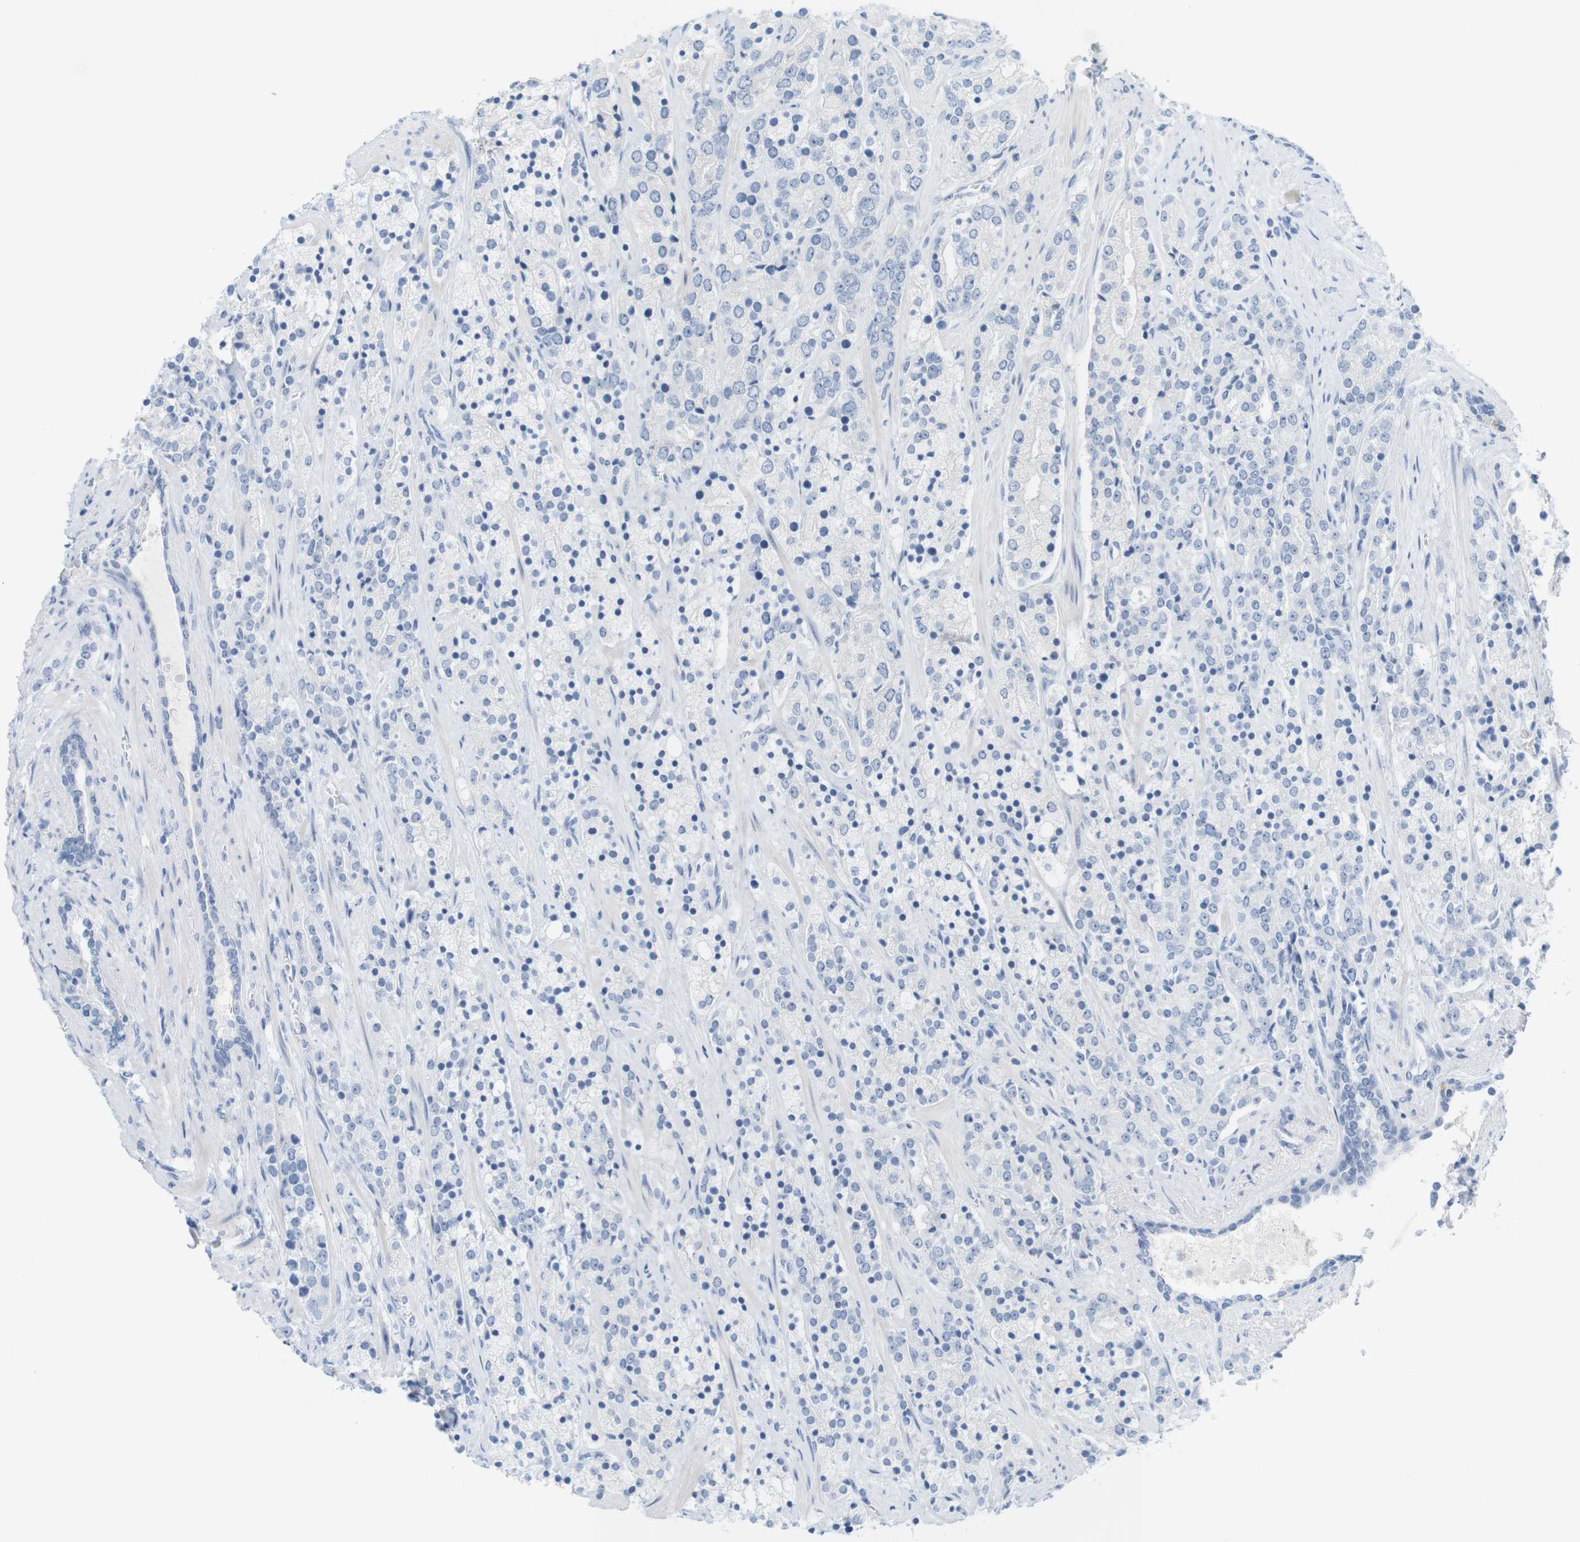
{"staining": {"intensity": "negative", "quantity": "none", "location": "none"}, "tissue": "prostate cancer", "cell_type": "Tumor cells", "image_type": "cancer", "snomed": [{"axis": "morphology", "description": "Adenocarcinoma, High grade"}, {"axis": "topography", "description": "Prostate"}], "caption": "Immunohistochemistry (IHC) photomicrograph of neoplastic tissue: human prostate high-grade adenocarcinoma stained with DAB reveals no significant protein positivity in tumor cells. (DAB IHC visualized using brightfield microscopy, high magnification).", "gene": "RGS9", "patient": {"sex": "male", "age": 71}}